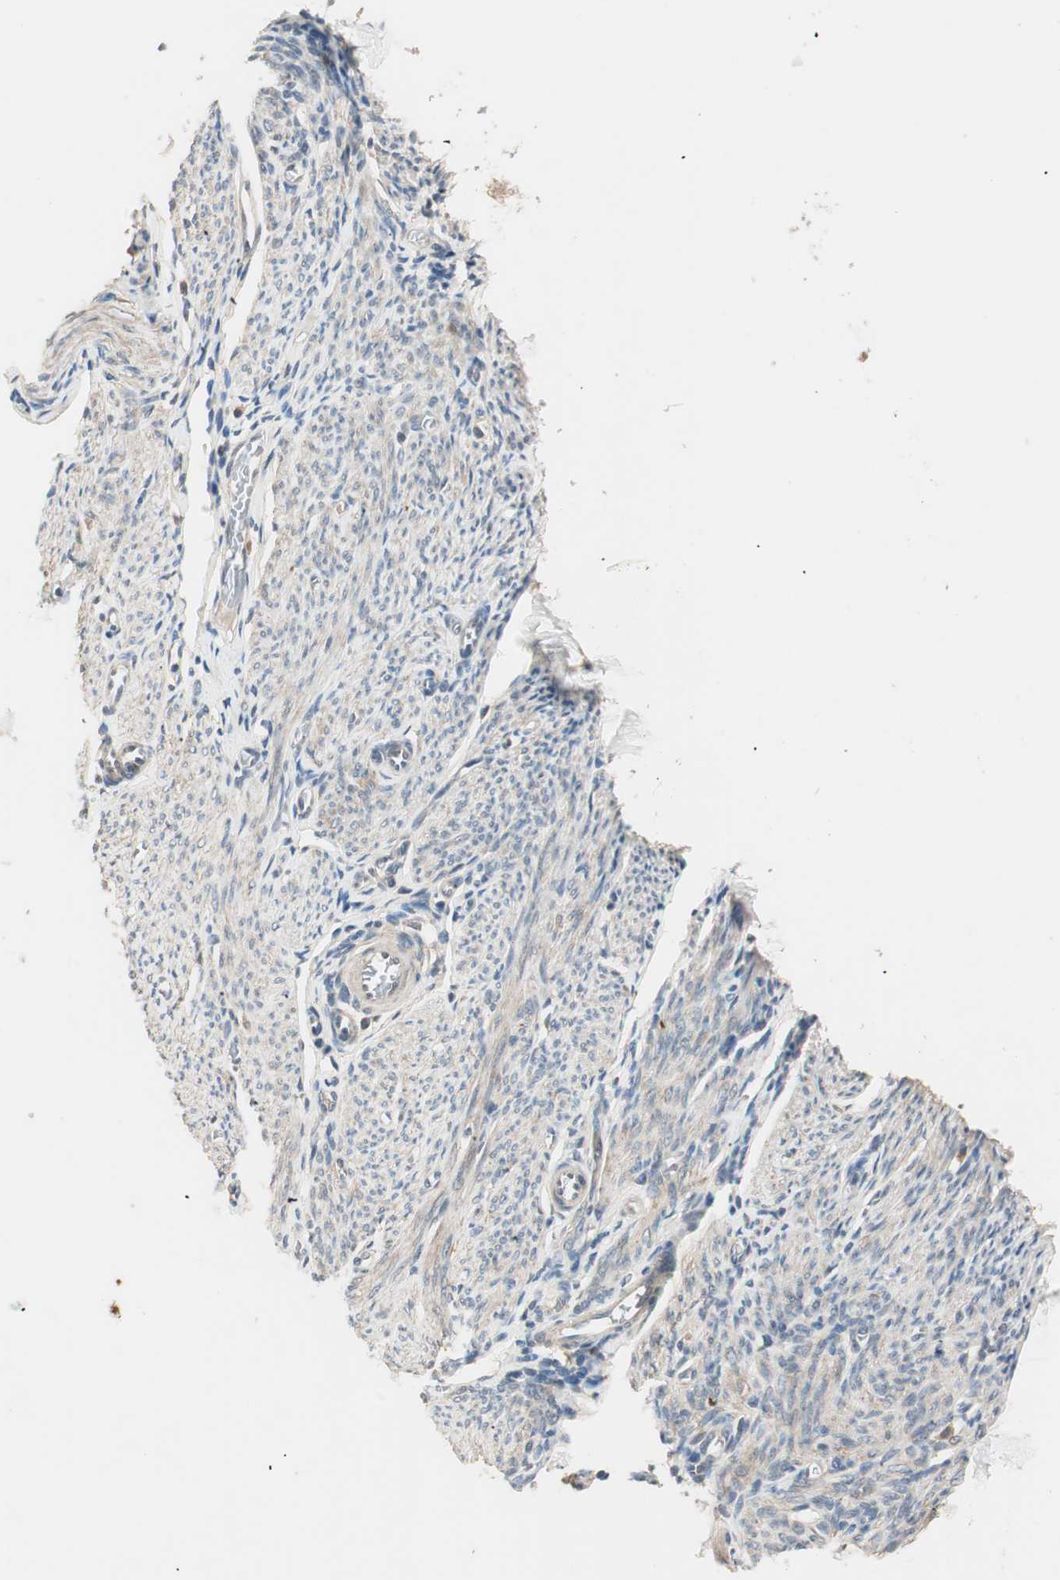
{"staining": {"intensity": "moderate", "quantity": "25%-75%", "location": "cytoplasmic/membranous"}, "tissue": "endometrium", "cell_type": "Cells in endometrial stroma", "image_type": "normal", "snomed": [{"axis": "morphology", "description": "Normal tissue, NOS"}, {"axis": "topography", "description": "Endometrium"}], "caption": "The photomicrograph exhibits a brown stain indicating the presence of a protein in the cytoplasmic/membranous of cells in endometrial stroma in endometrium. The staining was performed using DAB to visualize the protein expression in brown, while the nuclei were stained in blue with hematoxylin (Magnification: 20x).", "gene": "NFRKB", "patient": {"sex": "female", "age": 61}}